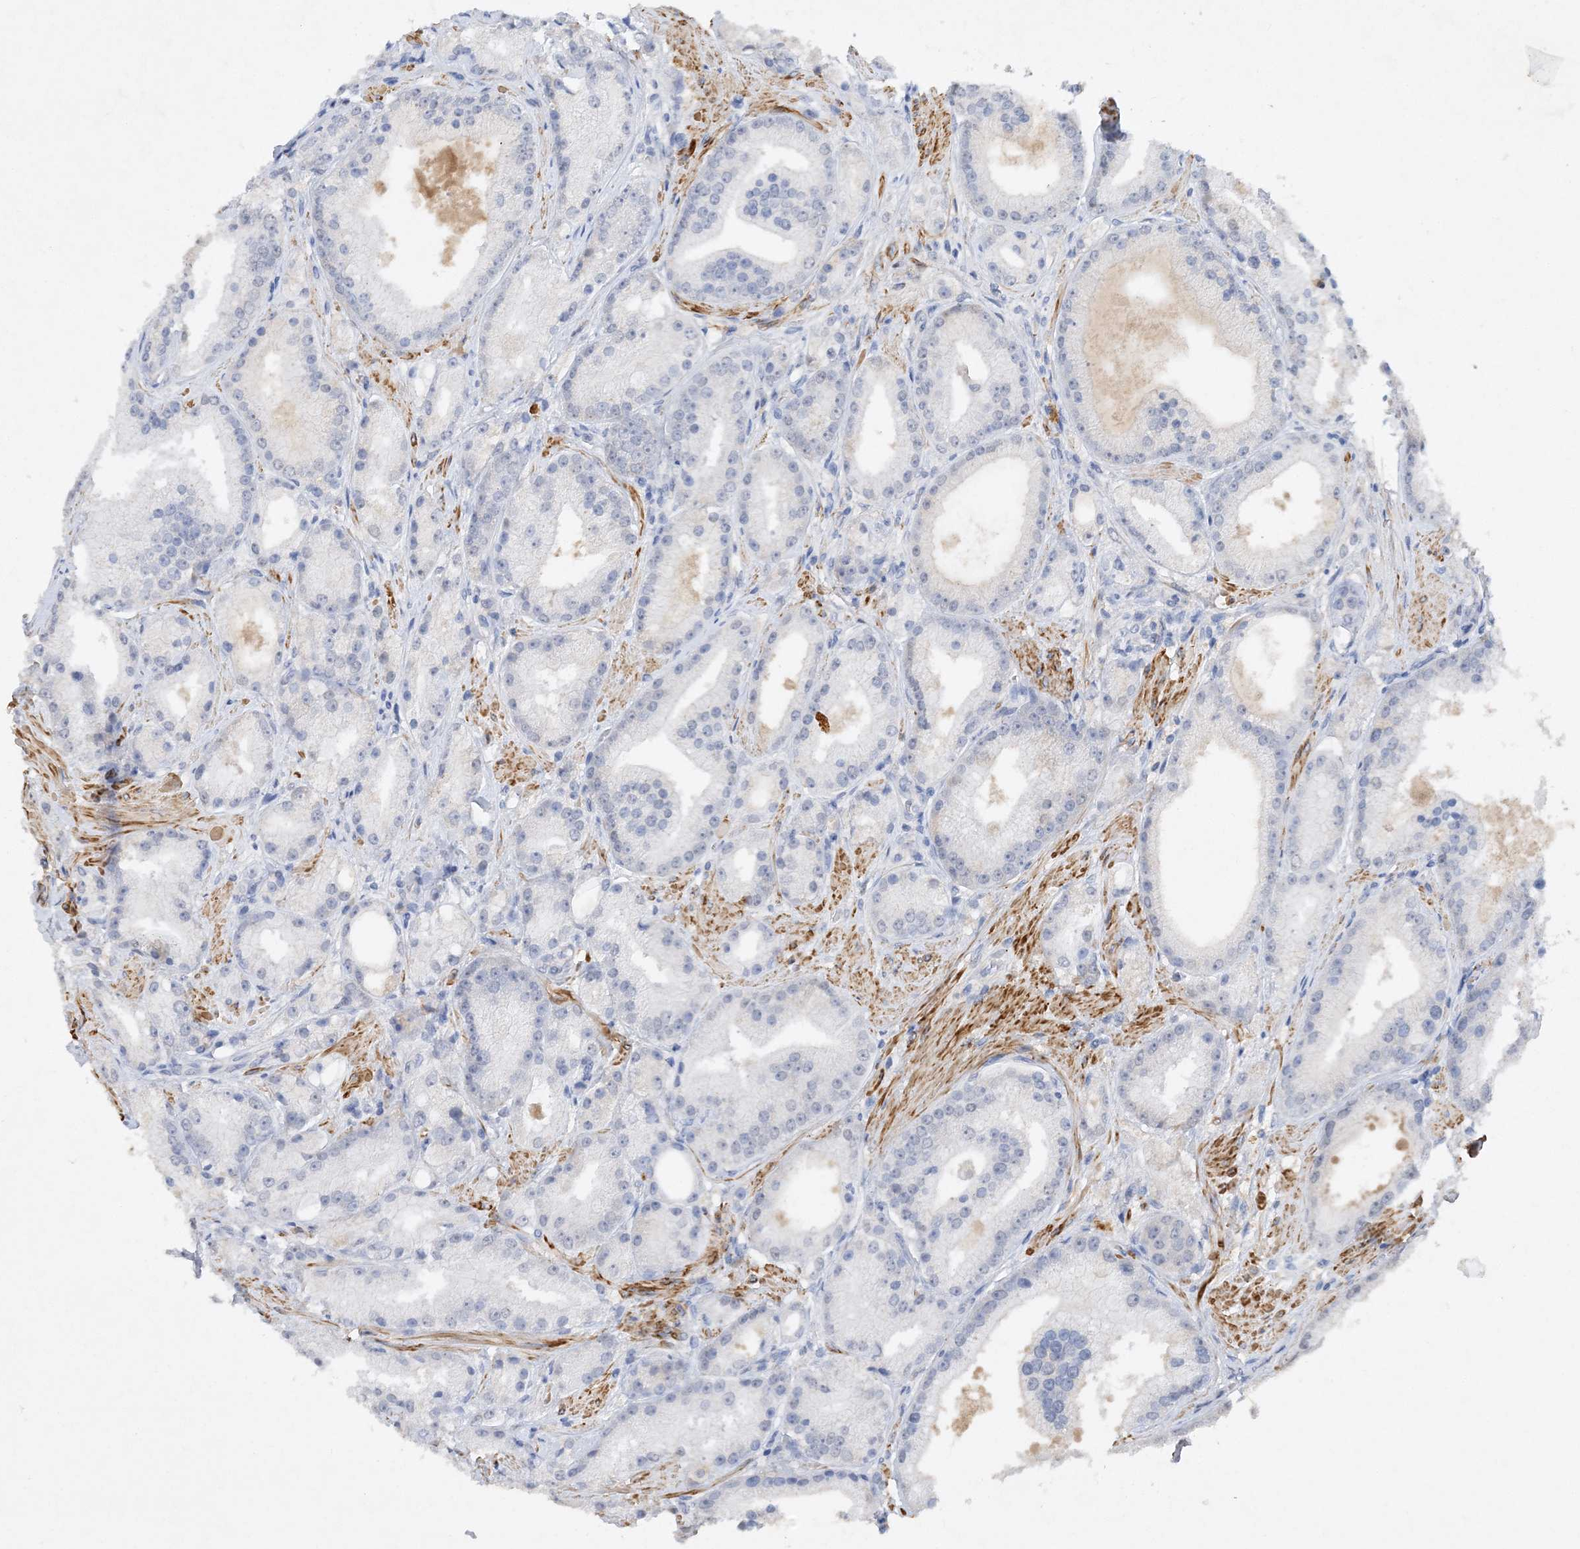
{"staining": {"intensity": "negative", "quantity": "none", "location": "none"}, "tissue": "prostate cancer", "cell_type": "Tumor cells", "image_type": "cancer", "snomed": [{"axis": "morphology", "description": "Adenocarcinoma, Low grade"}, {"axis": "topography", "description": "Prostate"}], "caption": "The histopathology image reveals no significant positivity in tumor cells of prostate low-grade adenocarcinoma. (Stains: DAB immunohistochemistry with hematoxylin counter stain, Microscopy: brightfield microscopy at high magnification).", "gene": "C11orf58", "patient": {"sex": "male", "age": 67}}